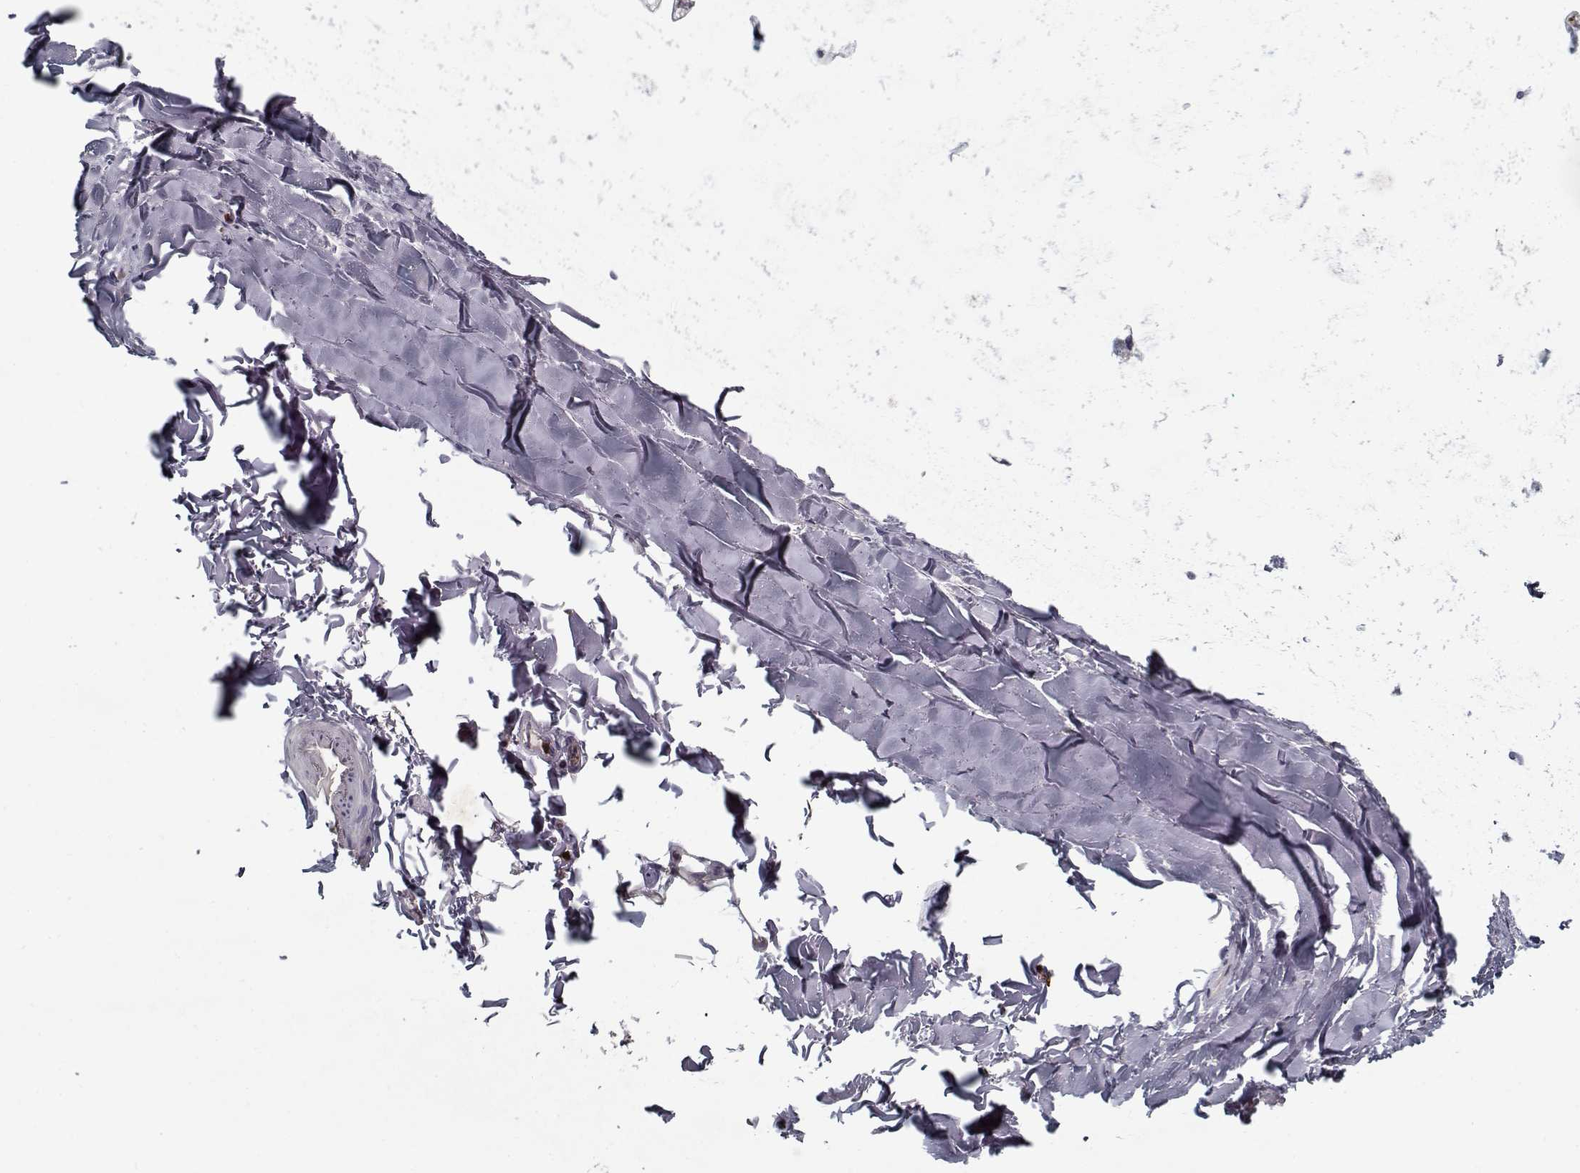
{"staining": {"intensity": "negative", "quantity": "none", "location": "none"}, "tissue": "soft tissue", "cell_type": "Chondrocytes", "image_type": "normal", "snomed": [{"axis": "morphology", "description": "Normal tissue, NOS"}, {"axis": "topography", "description": "Lymph node"}, {"axis": "topography", "description": "Bronchus"}], "caption": "Immunohistochemistry micrograph of normal soft tissue: human soft tissue stained with DAB (3,3'-diaminobenzidine) demonstrates no significant protein positivity in chondrocytes. The staining is performed using DAB brown chromogen with nuclei counter-stained in using hematoxylin.", "gene": "UNC13D", "patient": {"sex": "female", "age": 70}}